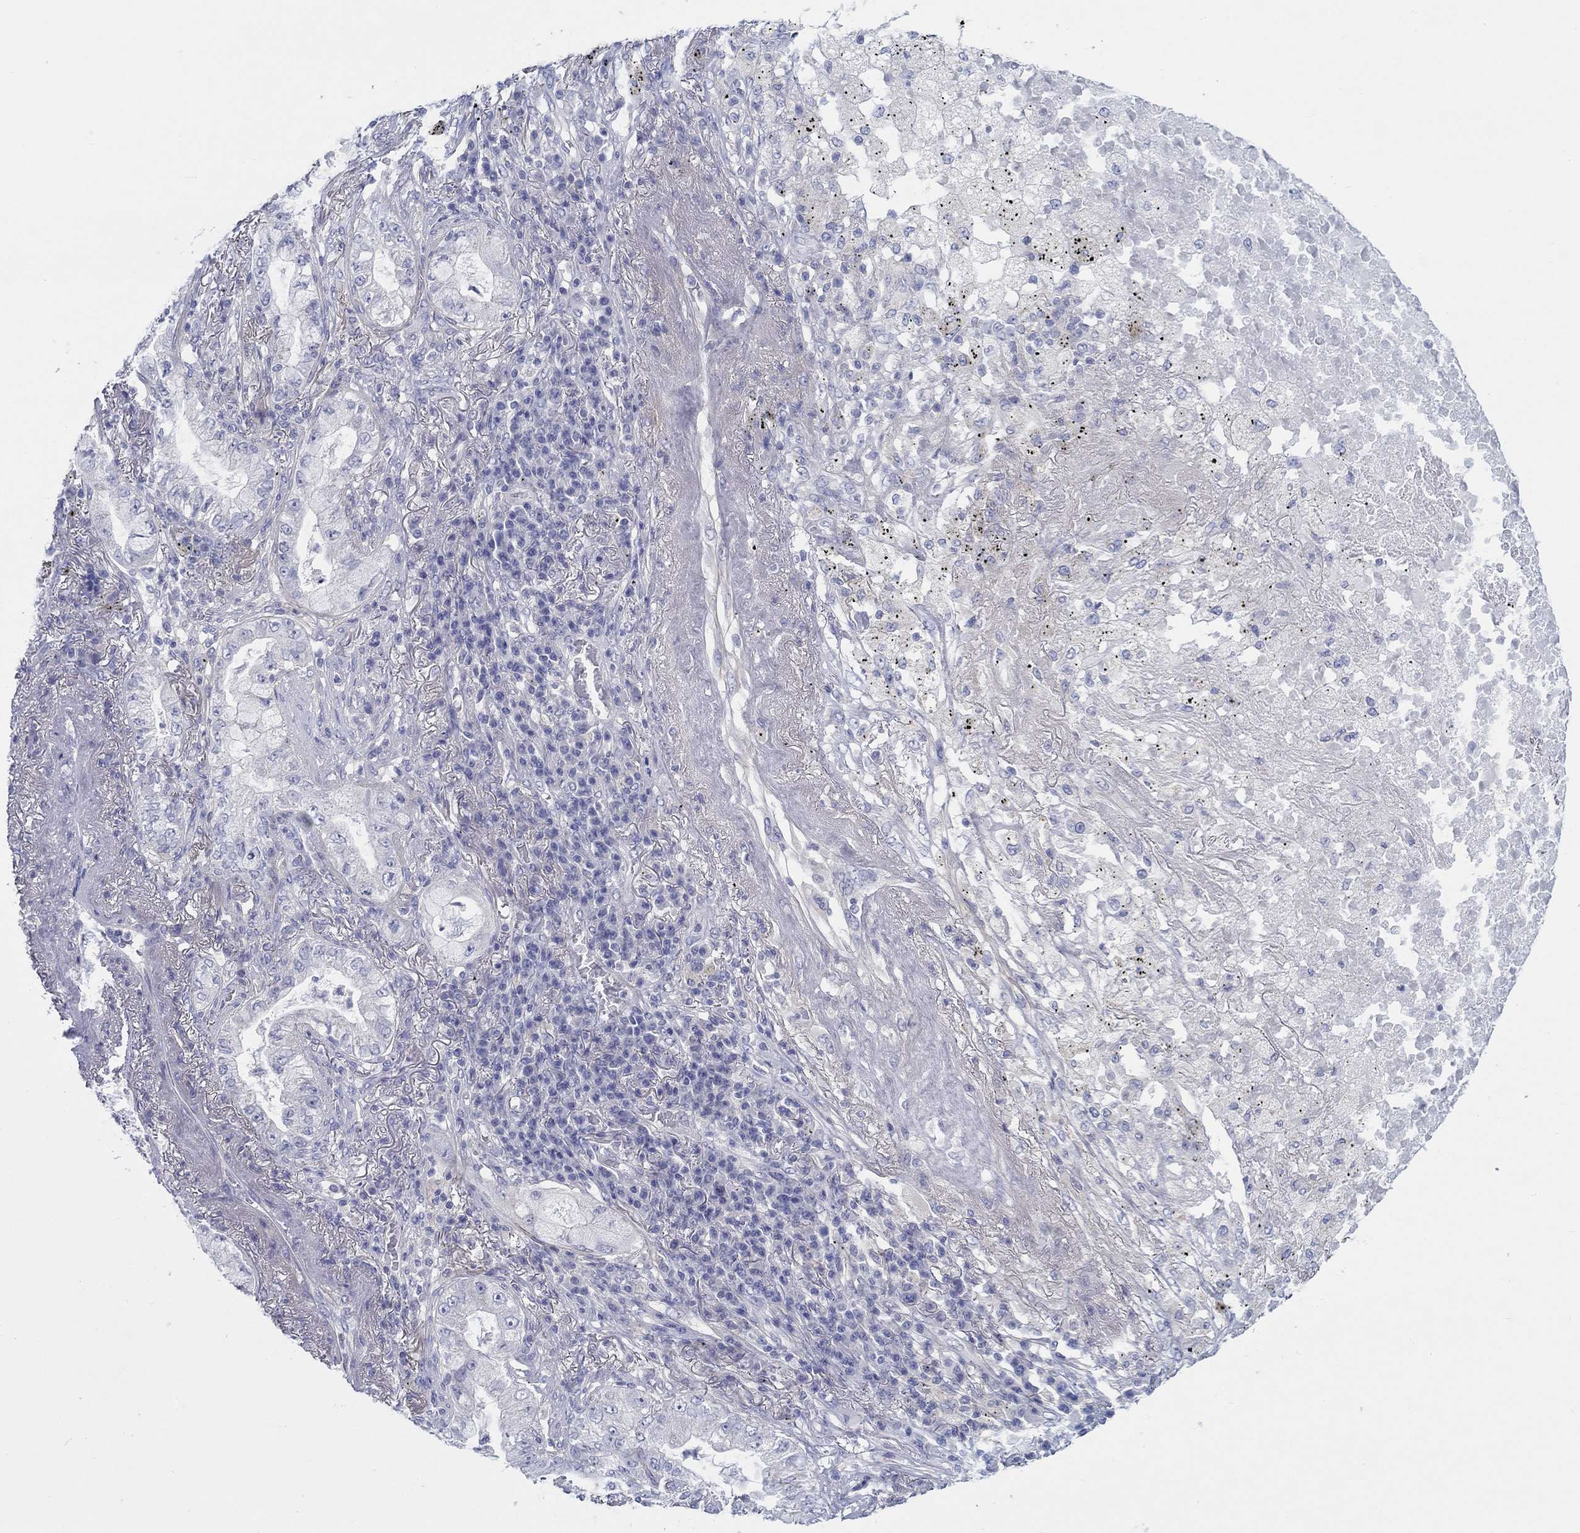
{"staining": {"intensity": "negative", "quantity": "none", "location": "none"}, "tissue": "lung cancer", "cell_type": "Tumor cells", "image_type": "cancer", "snomed": [{"axis": "morphology", "description": "Adenocarcinoma, NOS"}, {"axis": "topography", "description": "Lung"}], "caption": "There is no significant staining in tumor cells of lung cancer (adenocarcinoma).", "gene": "HAPLN4", "patient": {"sex": "female", "age": 73}}